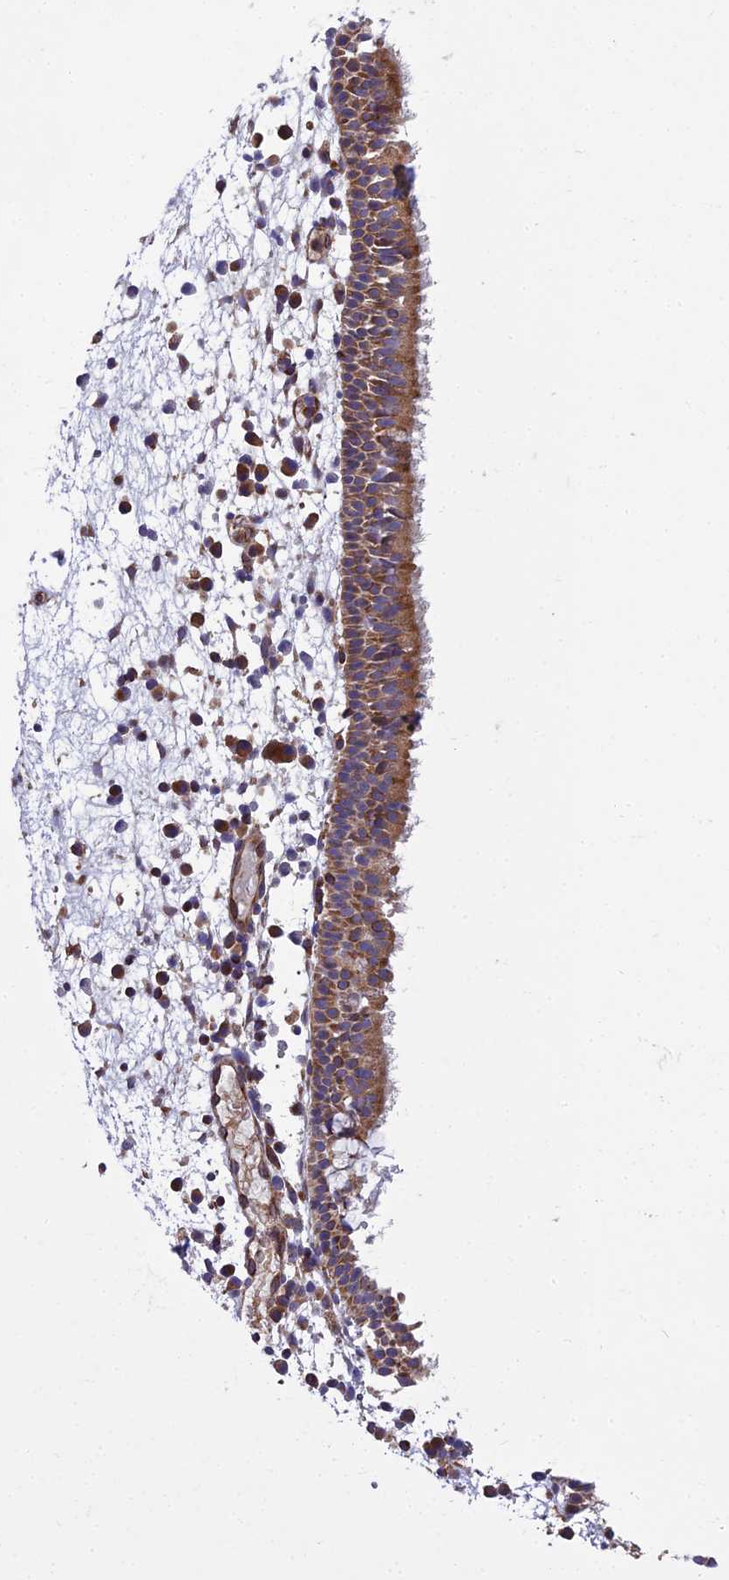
{"staining": {"intensity": "moderate", "quantity": ">75%", "location": "cytoplasmic/membranous"}, "tissue": "nasopharynx", "cell_type": "Respiratory epithelial cells", "image_type": "normal", "snomed": [{"axis": "morphology", "description": "Normal tissue, NOS"}, {"axis": "morphology", "description": "Inflammation, NOS"}, {"axis": "morphology", "description": "Malignant melanoma, Metastatic site"}, {"axis": "topography", "description": "Nasopharynx"}], "caption": "Respiratory epithelial cells exhibit moderate cytoplasmic/membranous expression in approximately >75% of cells in benign nasopharynx.", "gene": "GIMAP1", "patient": {"sex": "male", "age": 70}}